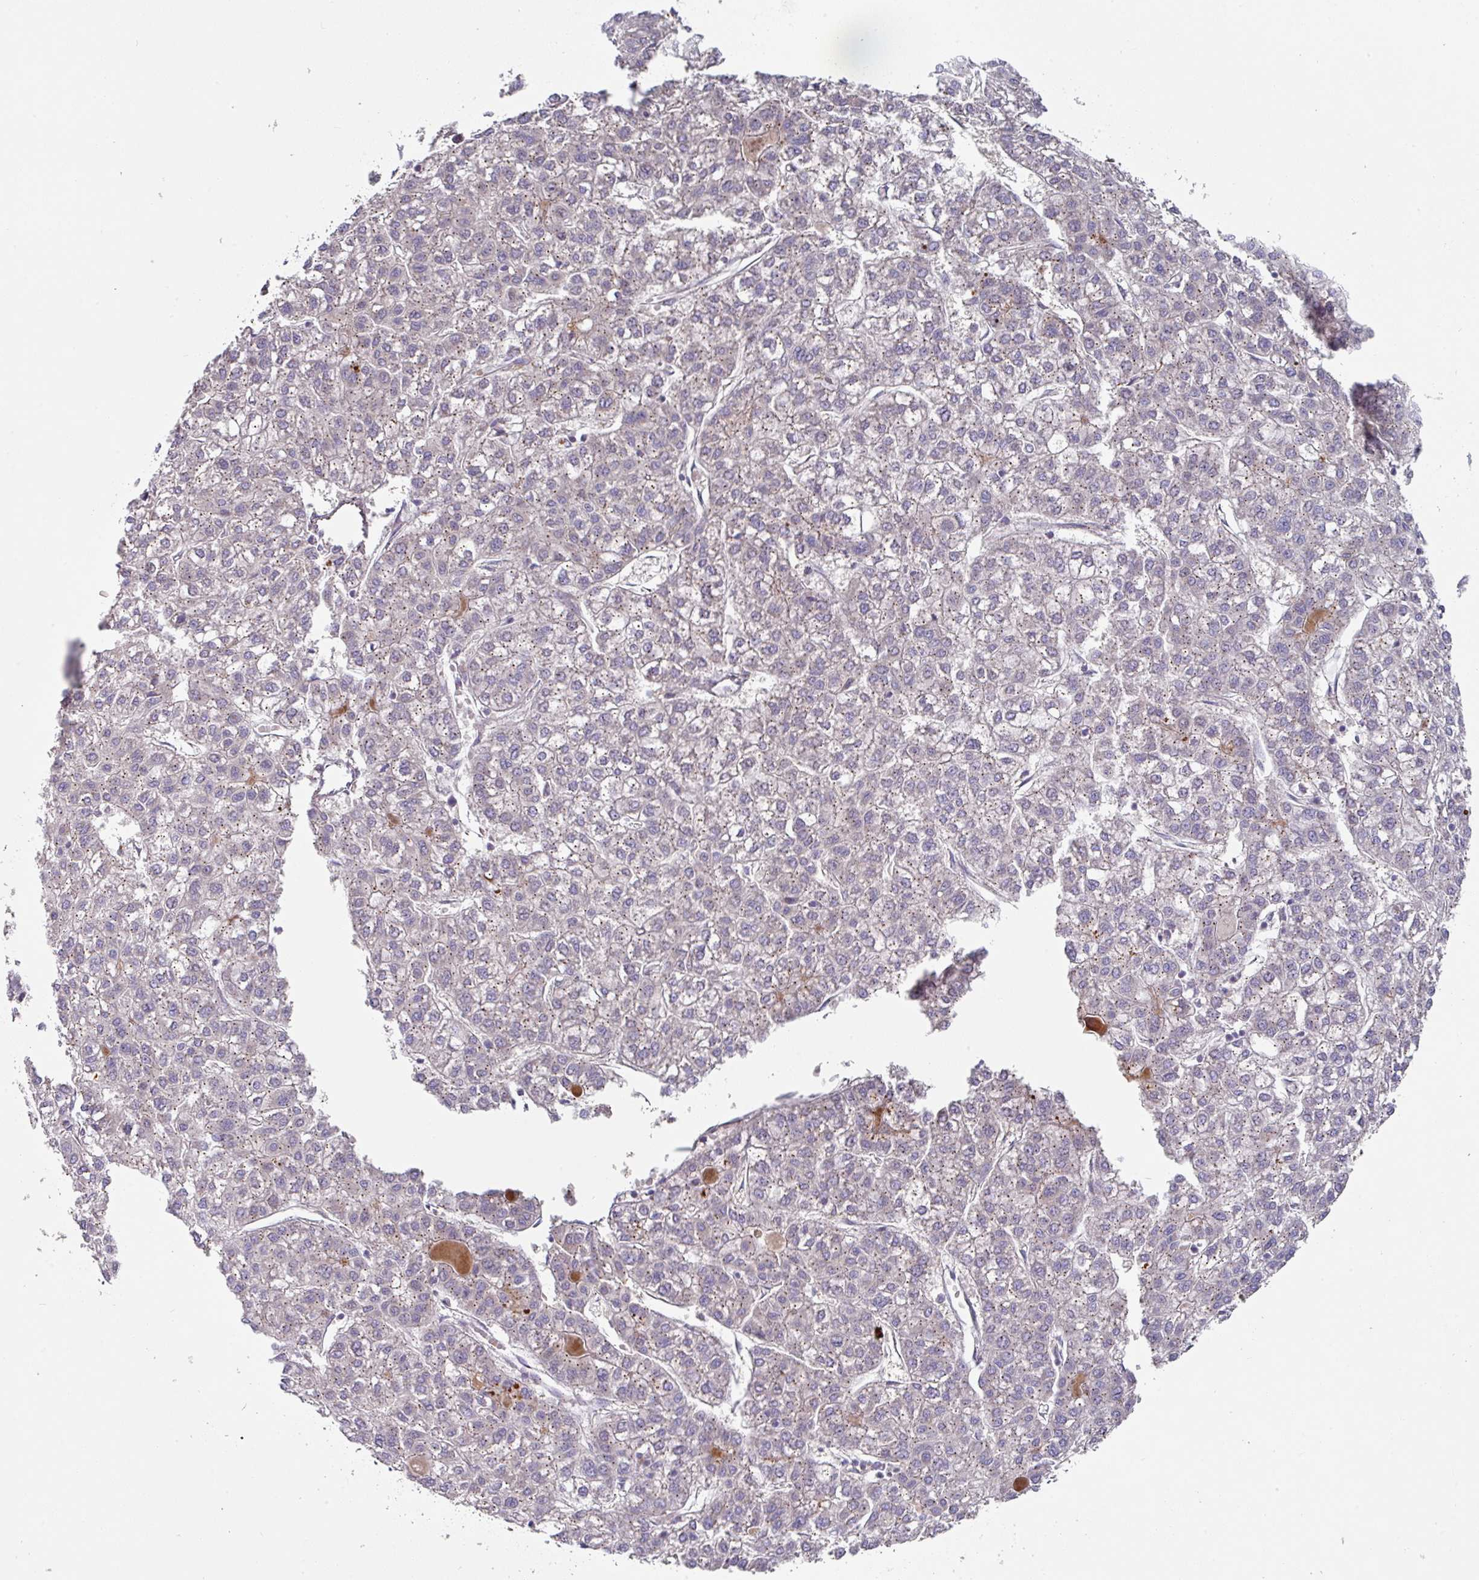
{"staining": {"intensity": "moderate", "quantity": "25%-75%", "location": "cytoplasmic/membranous"}, "tissue": "liver cancer", "cell_type": "Tumor cells", "image_type": "cancer", "snomed": [{"axis": "morphology", "description": "Carcinoma, Hepatocellular, NOS"}, {"axis": "topography", "description": "Liver"}], "caption": "Moderate cytoplasmic/membranous expression is appreciated in approximately 25%-75% of tumor cells in liver hepatocellular carcinoma. (Brightfield microscopy of DAB IHC at high magnification).", "gene": "IL4R", "patient": {"sex": "female", "age": 43}}